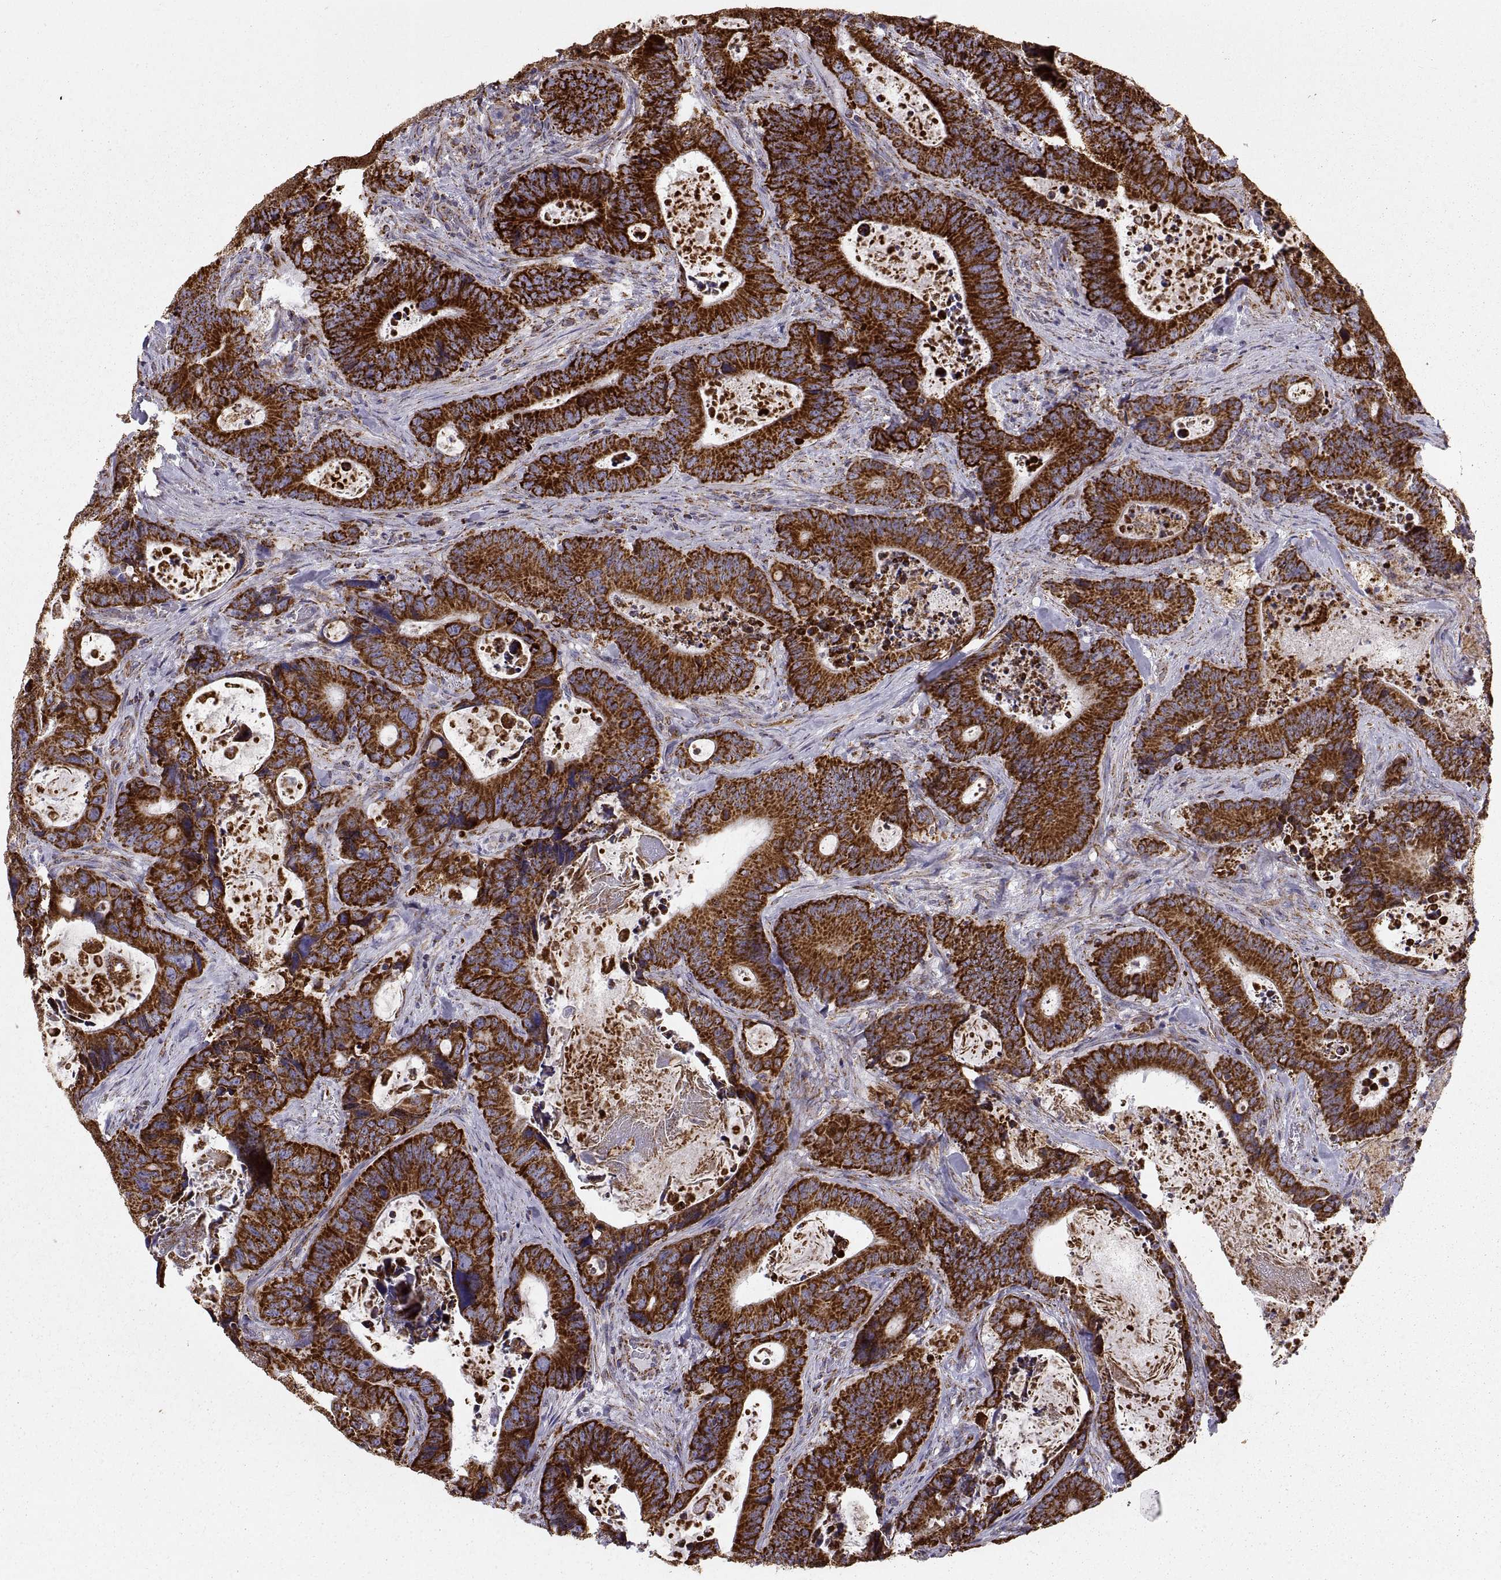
{"staining": {"intensity": "strong", "quantity": ">75%", "location": "cytoplasmic/membranous"}, "tissue": "colorectal cancer", "cell_type": "Tumor cells", "image_type": "cancer", "snomed": [{"axis": "morphology", "description": "Adenocarcinoma, NOS"}, {"axis": "topography", "description": "Colon"}], "caption": "DAB immunohistochemical staining of colorectal cancer (adenocarcinoma) shows strong cytoplasmic/membranous protein positivity in about >75% of tumor cells.", "gene": "ARSD", "patient": {"sex": "female", "age": 82}}